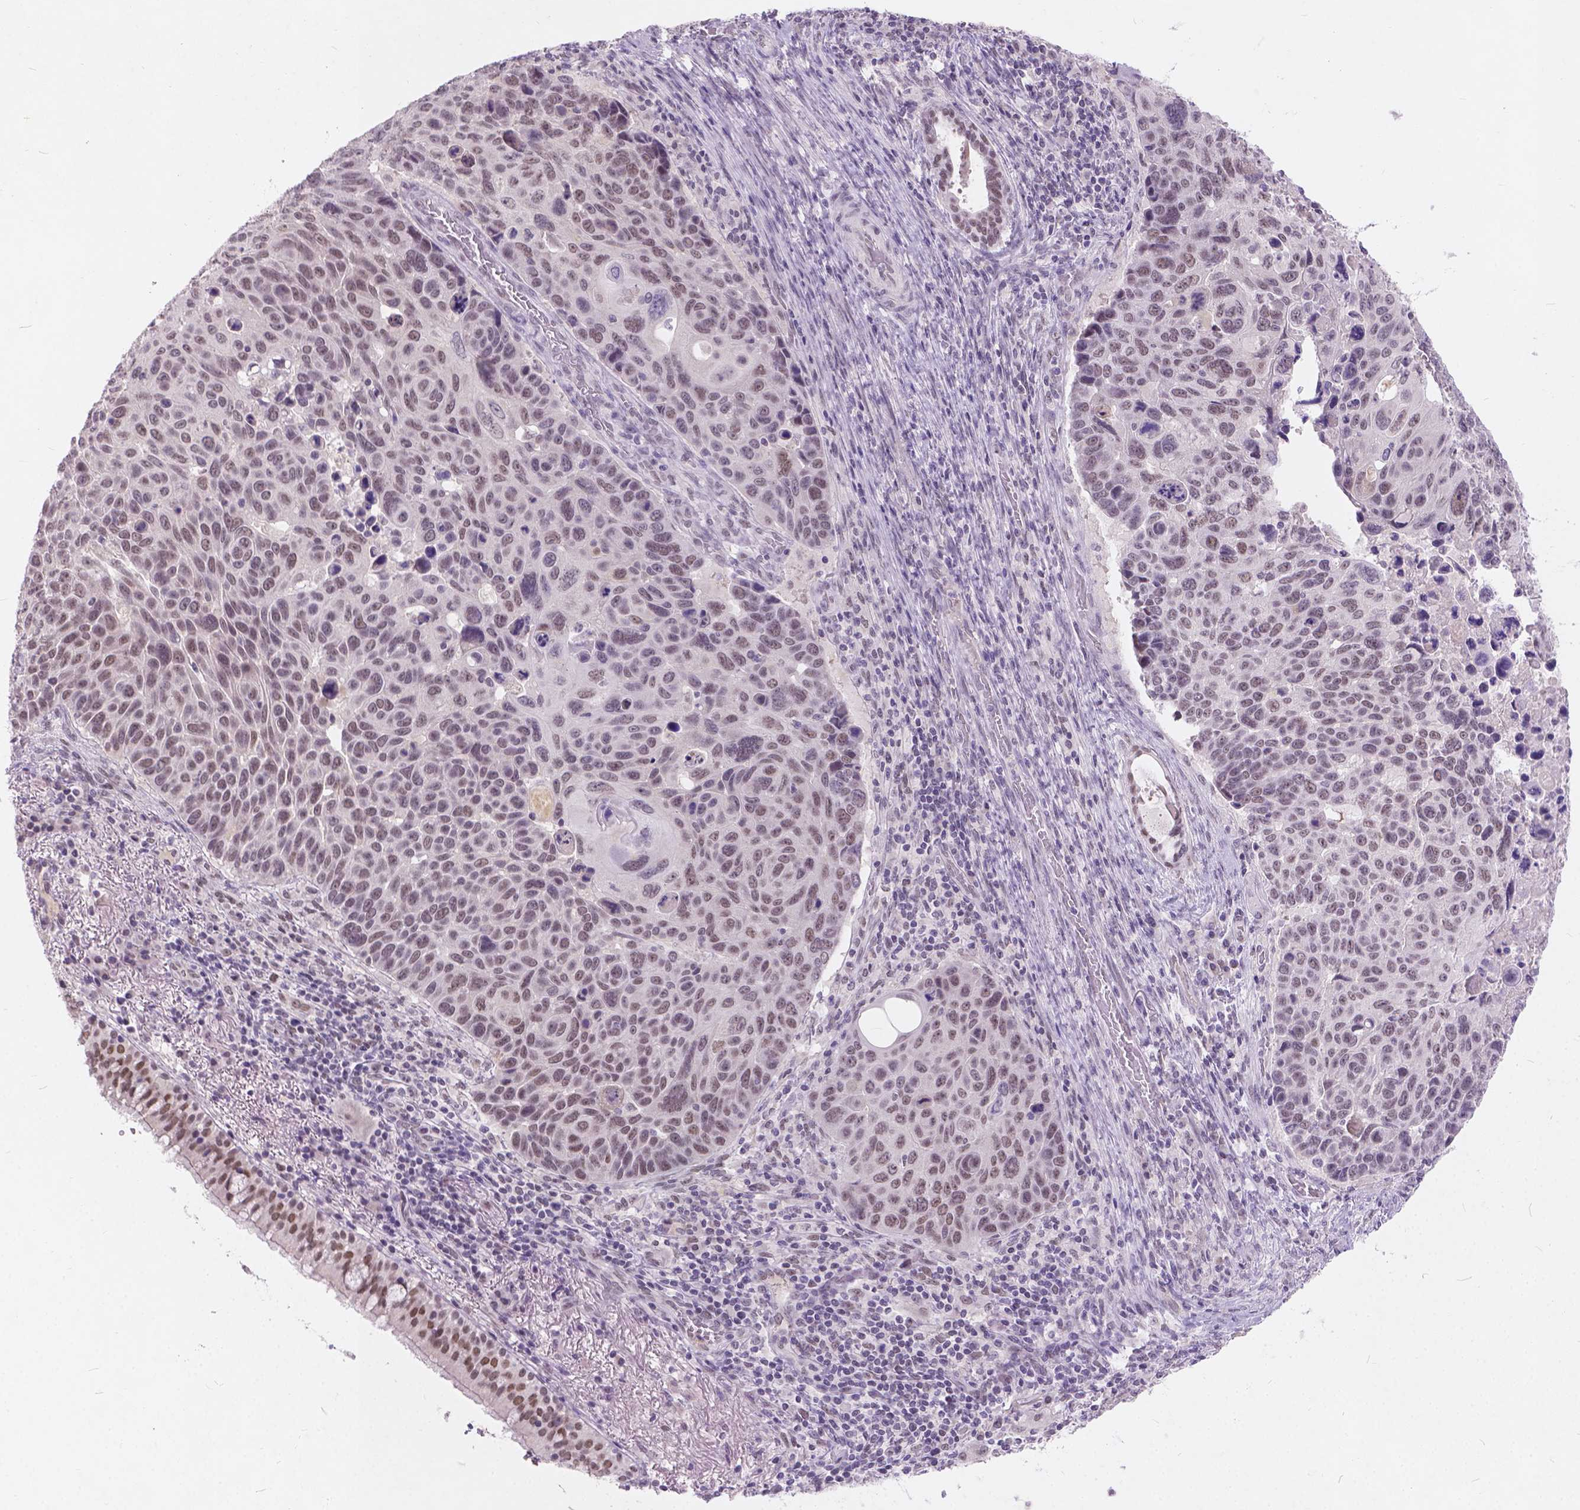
{"staining": {"intensity": "moderate", "quantity": ">75%", "location": "nuclear"}, "tissue": "lung cancer", "cell_type": "Tumor cells", "image_type": "cancer", "snomed": [{"axis": "morphology", "description": "Squamous cell carcinoma, NOS"}, {"axis": "topography", "description": "Lung"}], "caption": "Immunohistochemical staining of squamous cell carcinoma (lung) displays medium levels of moderate nuclear protein expression in about >75% of tumor cells.", "gene": "FAM53A", "patient": {"sex": "male", "age": 68}}